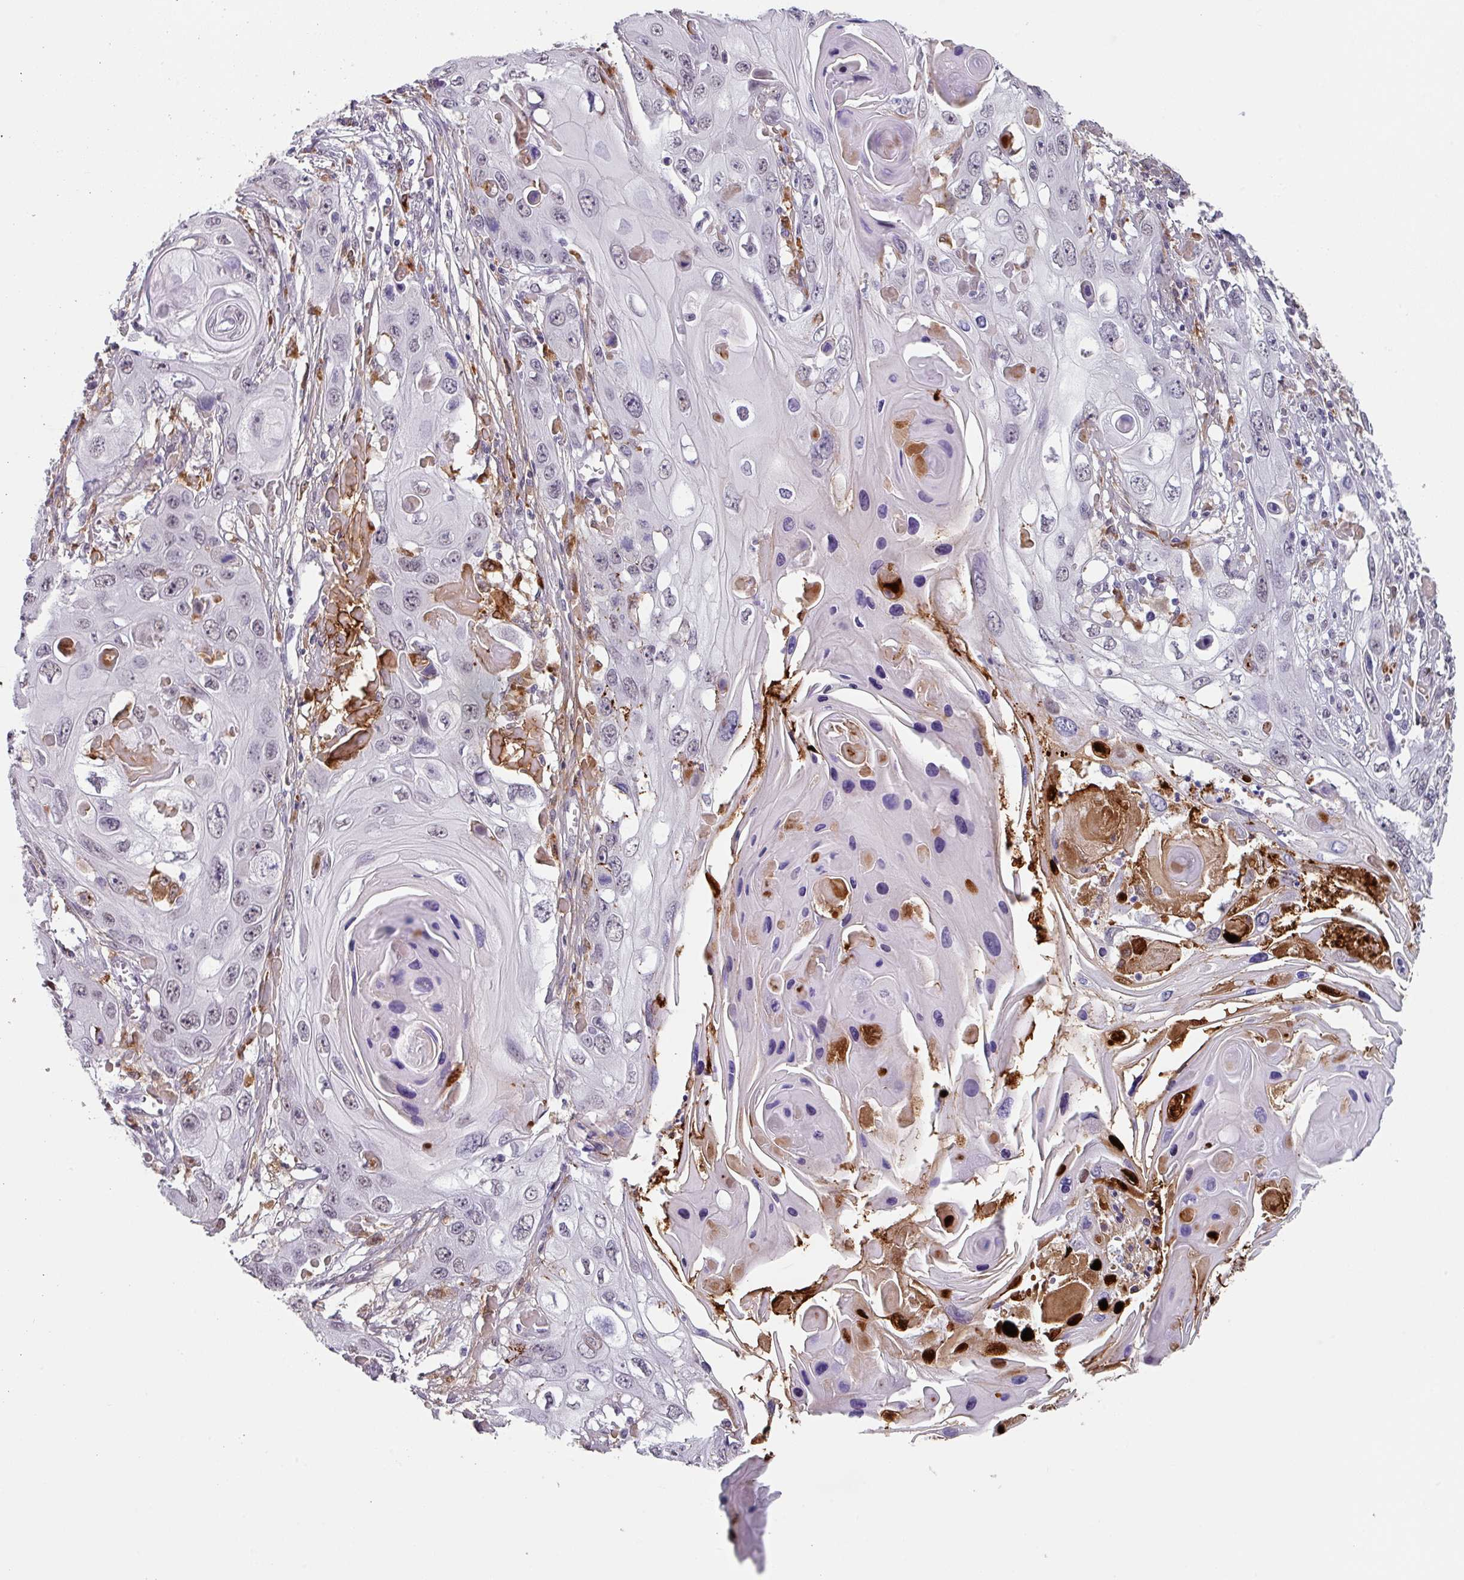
{"staining": {"intensity": "negative", "quantity": "none", "location": "none"}, "tissue": "skin cancer", "cell_type": "Tumor cells", "image_type": "cancer", "snomed": [{"axis": "morphology", "description": "Squamous cell carcinoma, NOS"}, {"axis": "topography", "description": "Skin"}], "caption": "Immunohistochemical staining of human skin squamous cell carcinoma exhibits no significant expression in tumor cells.", "gene": "C1QB", "patient": {"sex": "male", "age": 55}}